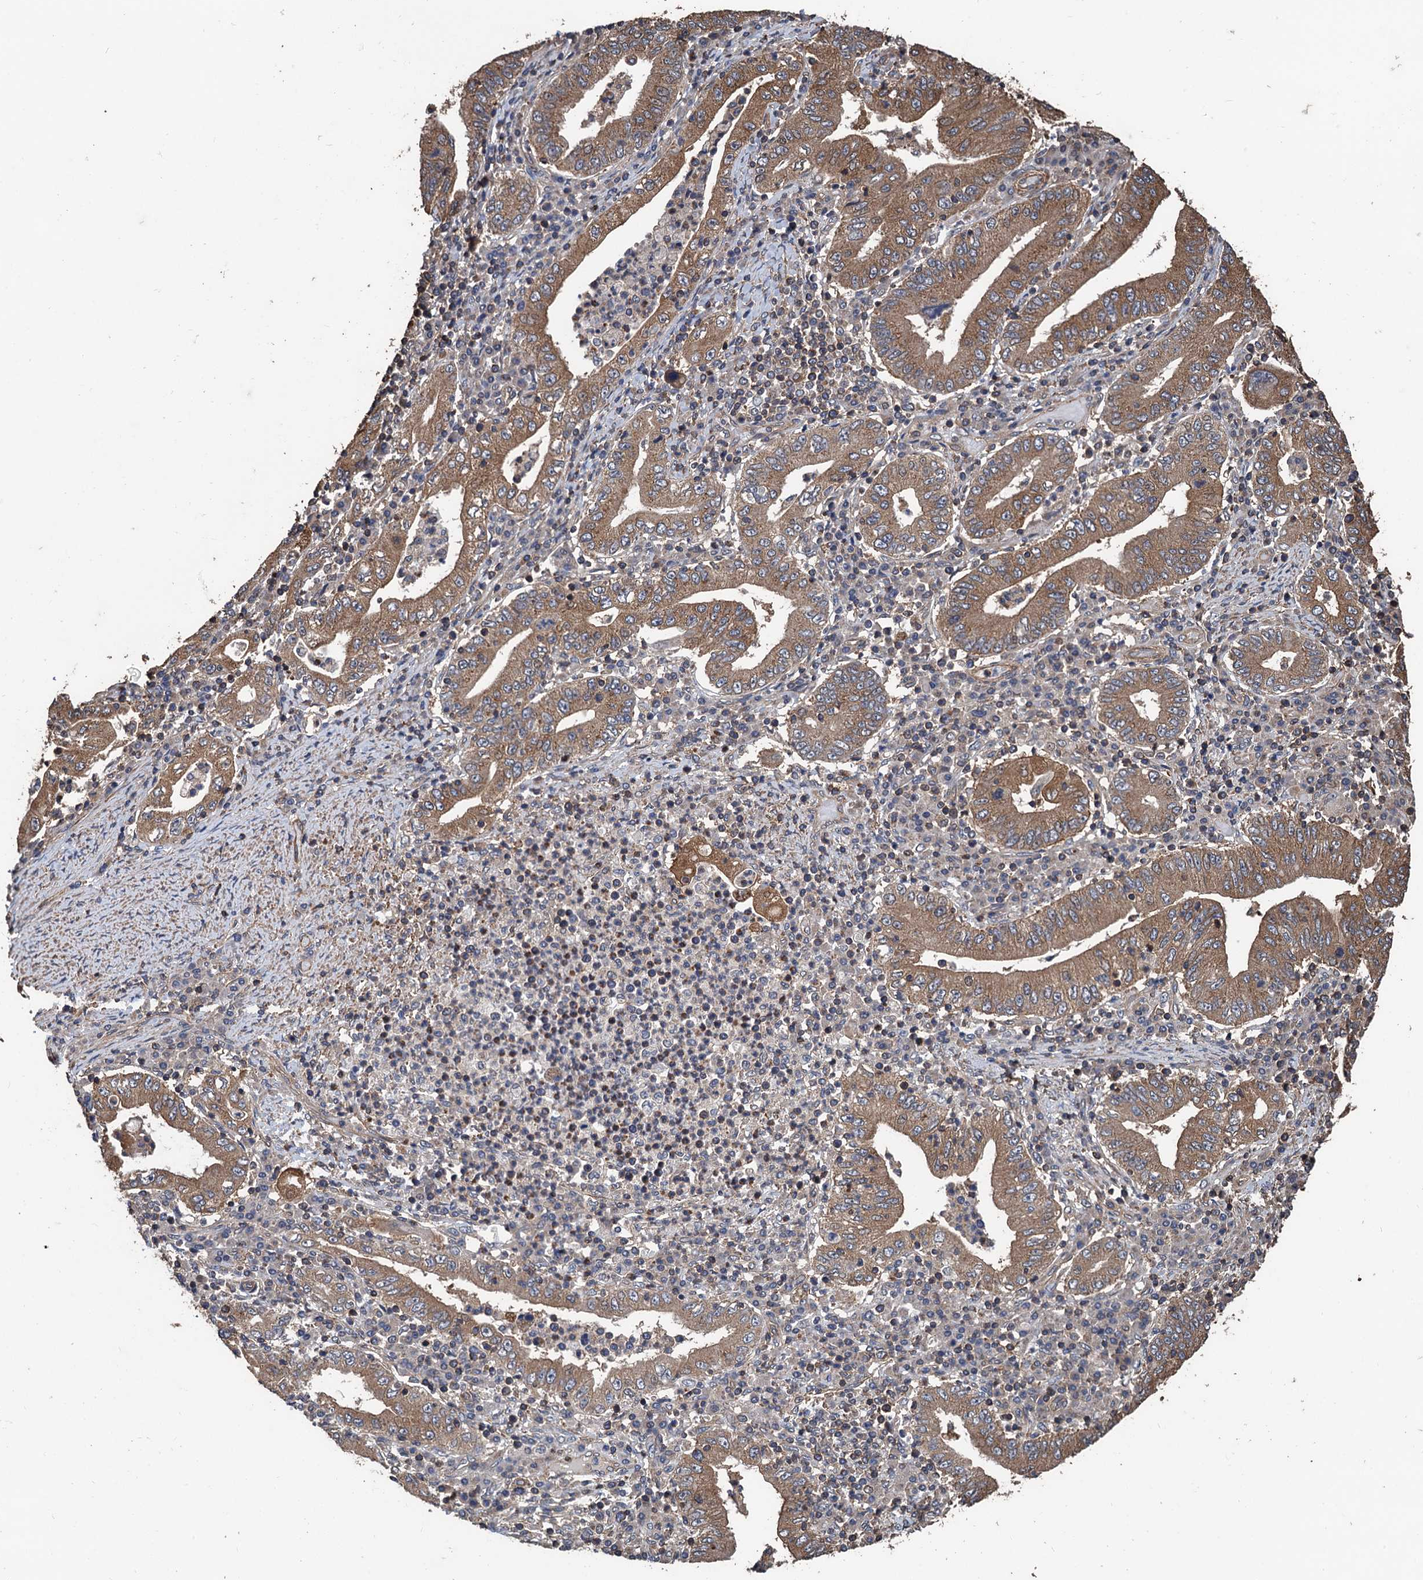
{"staining": {"intensity": "moderate", "quantity": ">75%", "location": "cytoplasmic/membranous"}, "tissue": "stomach cancer", "cell_type": "Tumor cells", "image_type": "cancer", "snomed": [{"axis": "morphology", "description": "Normal tissue, NOS"}, {"axis": "morphology", "description": "Adenocarcinoma, NOS"}, {"axis": "topography", "description": "Esophagus"}, {"axis": "topography", "description": "Stomach, upper"}, {"axis": "topography", "description": "Peripheral nerve tissue"}], "caption": "Brown immunohistochemical staining in human stomach cancer shows moderate cytoplasmic/membranous staining in about >75% of tumor cells.", "gene": "PPP4R1", "patient": {"sex": "male", "age": 62}}